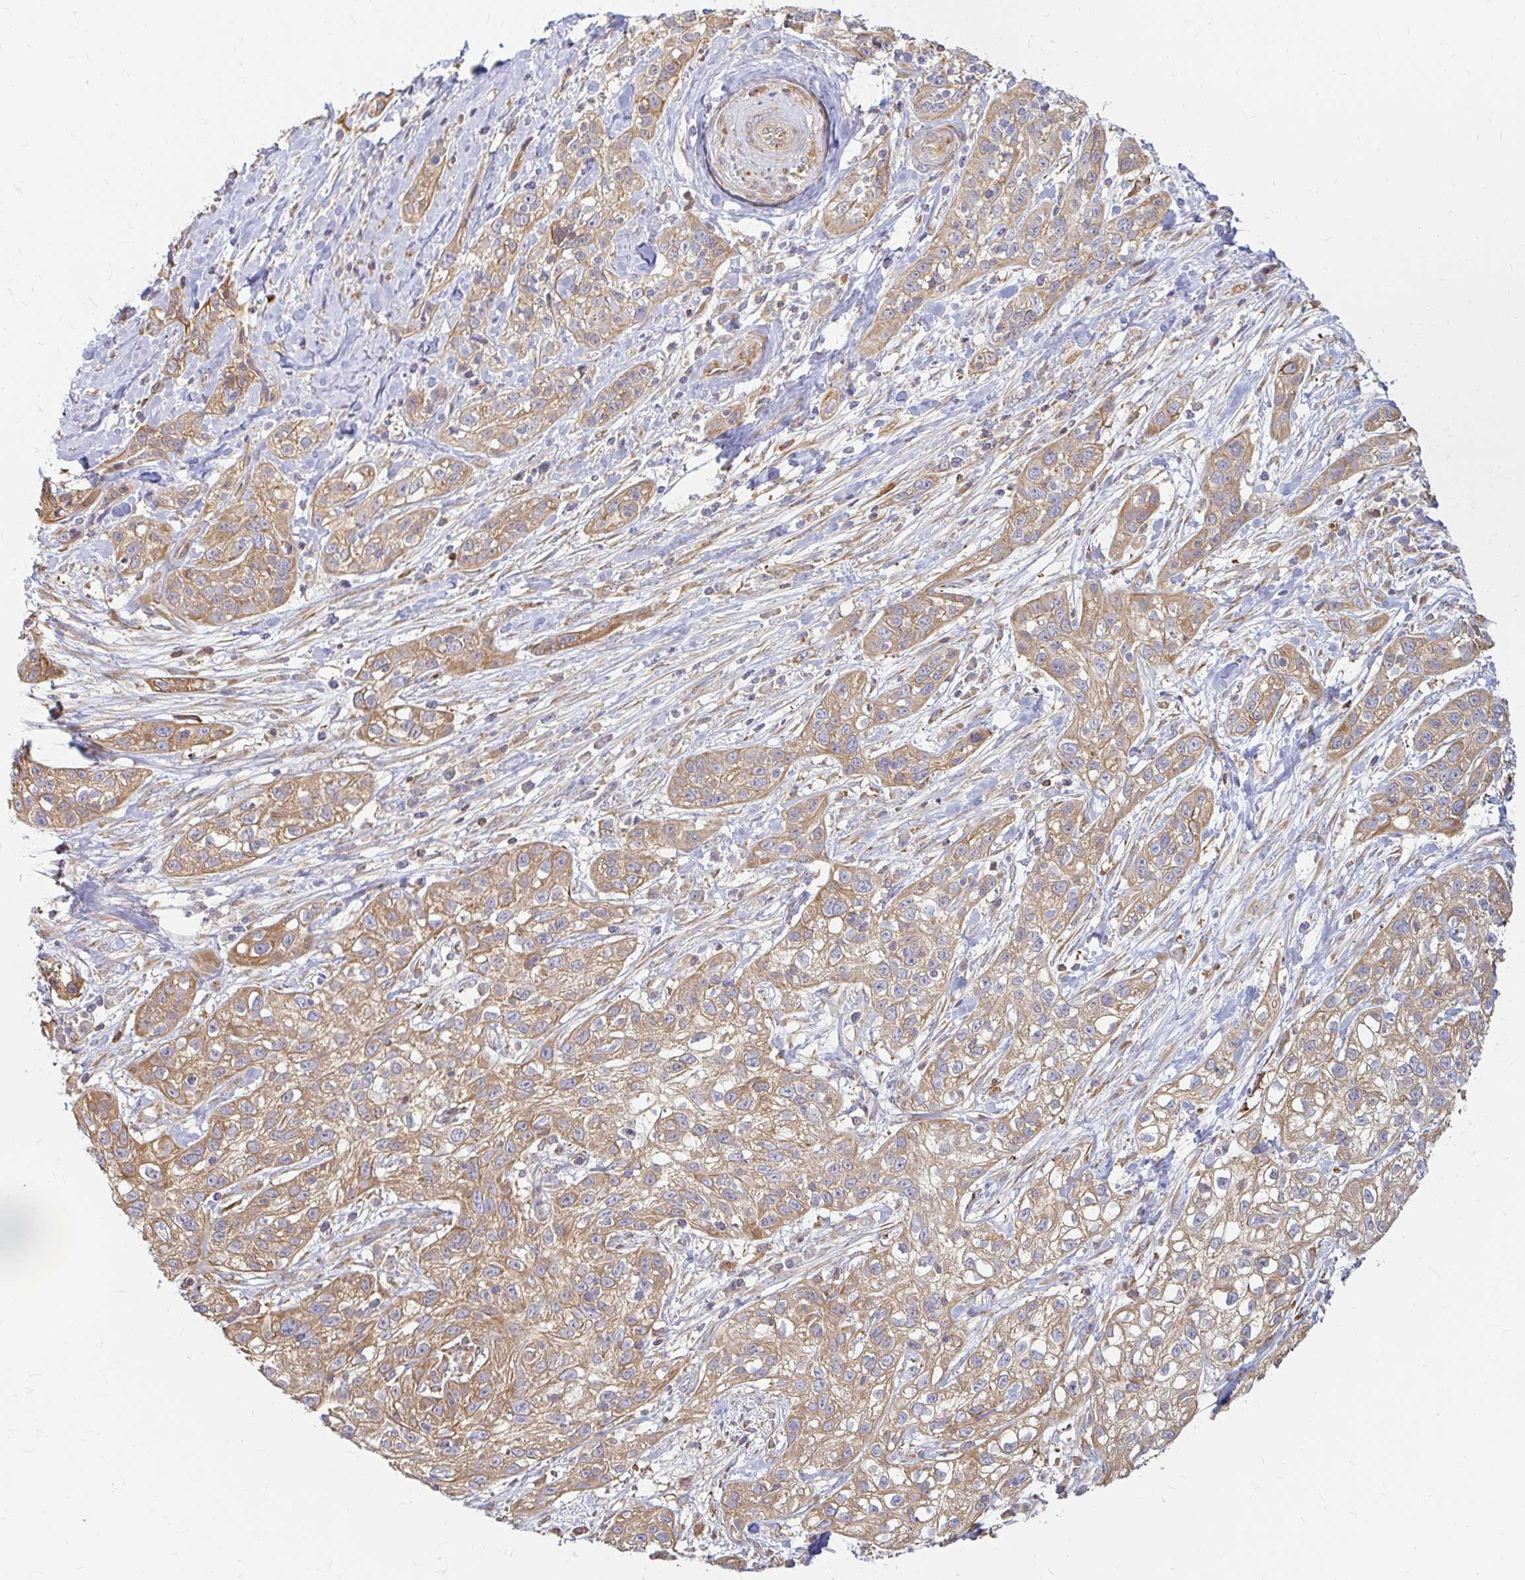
{"staining": {"intensity": "moderate", "quantity": ">75%", "location": "cytoplasmic/membranous"}, "tissue": "skin cancer", "cell_type": "Tumor cells", "image_type": "cancer", "snomed": [{"axis": "morphology", "description": "Squamous cell carcinoma, NOS"}, {"axis": "topography", "description": "Skin"}], "caption": "Skin squamous cell carcinoma tissue demonstrates moderate cytoplasmic/membranous positivity in about >75% of tumor cells, visualized by immunohistochemistry.", "gene": "CAST", "patient": {"sex": "male", "age": 82}}